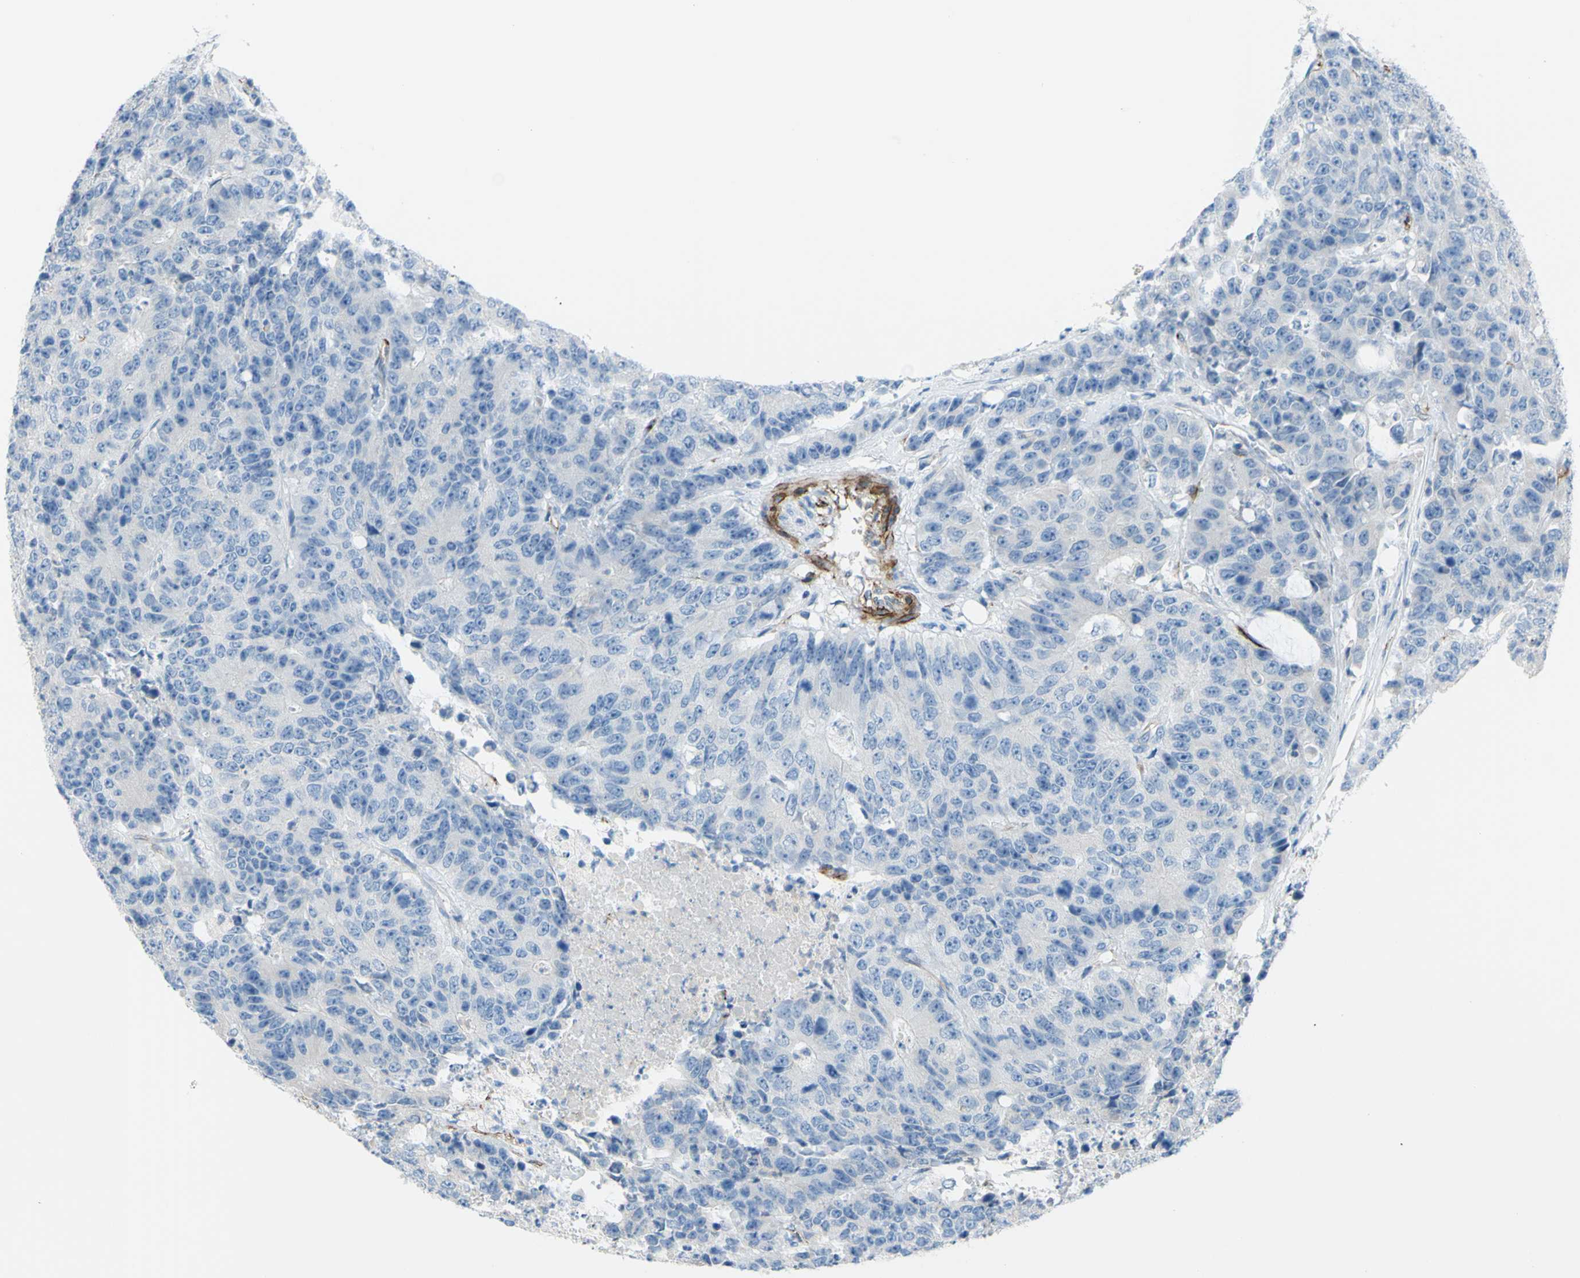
{"staining": {"intensity": "negative", "quantity": "none", "location": "none"}, "tissue": "colorectal cancer", "cell_type": "Tumor cells", "image_type": "cancer", "snomed": [{"axis": "morphology", "description": "Adenocarcinoma, NOS"}, {"axis": "topography", "description": "Colon"}], "caption": "There is no significant positivity in tumor cells of adenocarcinoma (colorectal).", "gene": "PRRG2", "patient": {"sex": "female", "age": 86}}